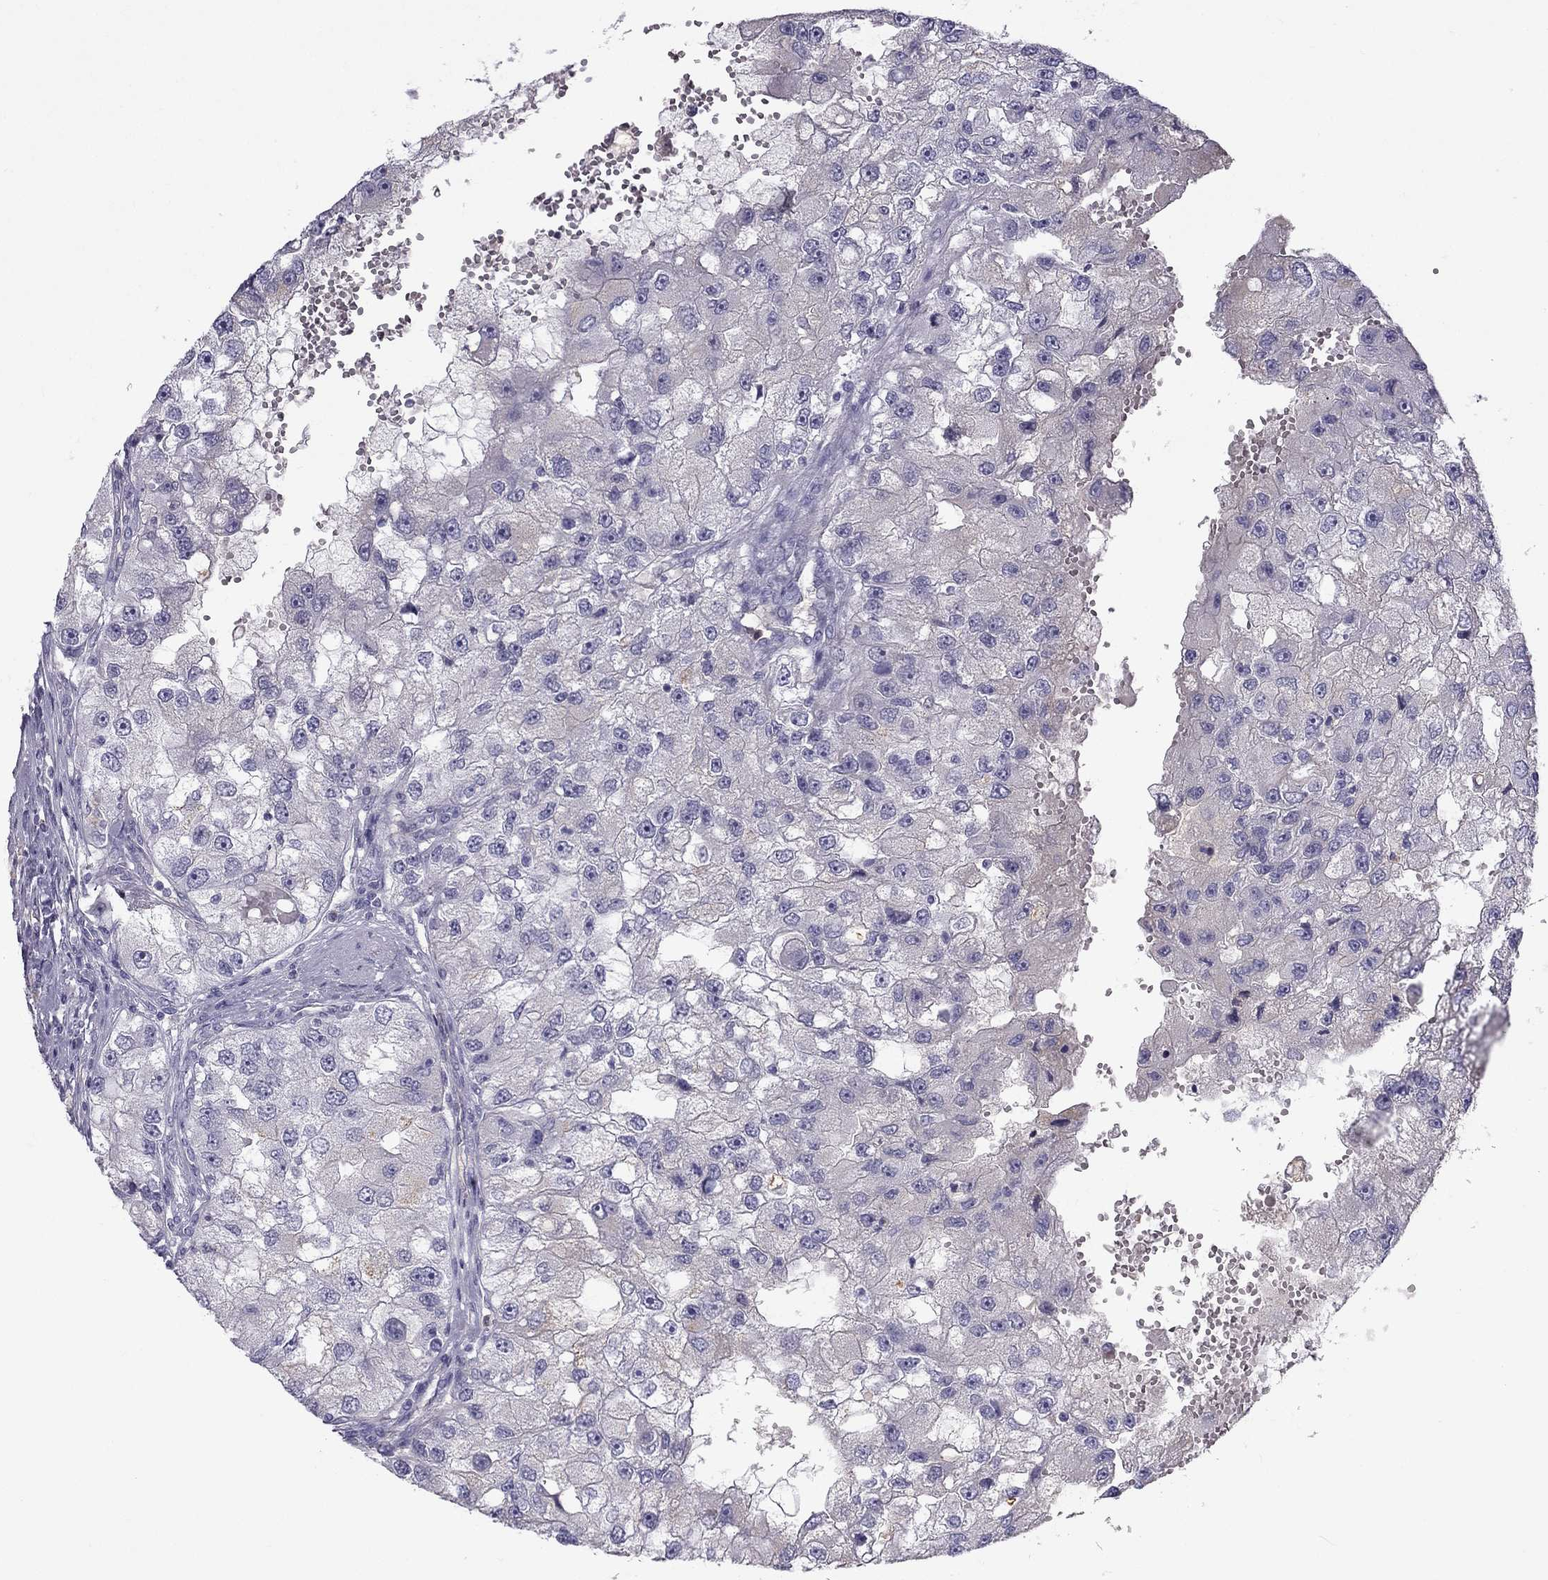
{"staining": {"intensity": "negative", "quantity": "none", "location": "none"}, "tissue": "renal cancer", "cell_type": "Tumor cells", "image_type": "cancer", "snomed": [{"axis": "morphology", "description": "Adenocarcinoma, NOS"}, {"axis": "topography", "description": "Kidney"}], "caption": "Immunohistochemistry (IHC) image of neoplastic tissue: human renal cancer (adenocarcinoma) stained with DAB exhibits no significant protein staining in tumor cells.", "gene": "STOML3", "patient": {"sex": "male", "age": 63}}